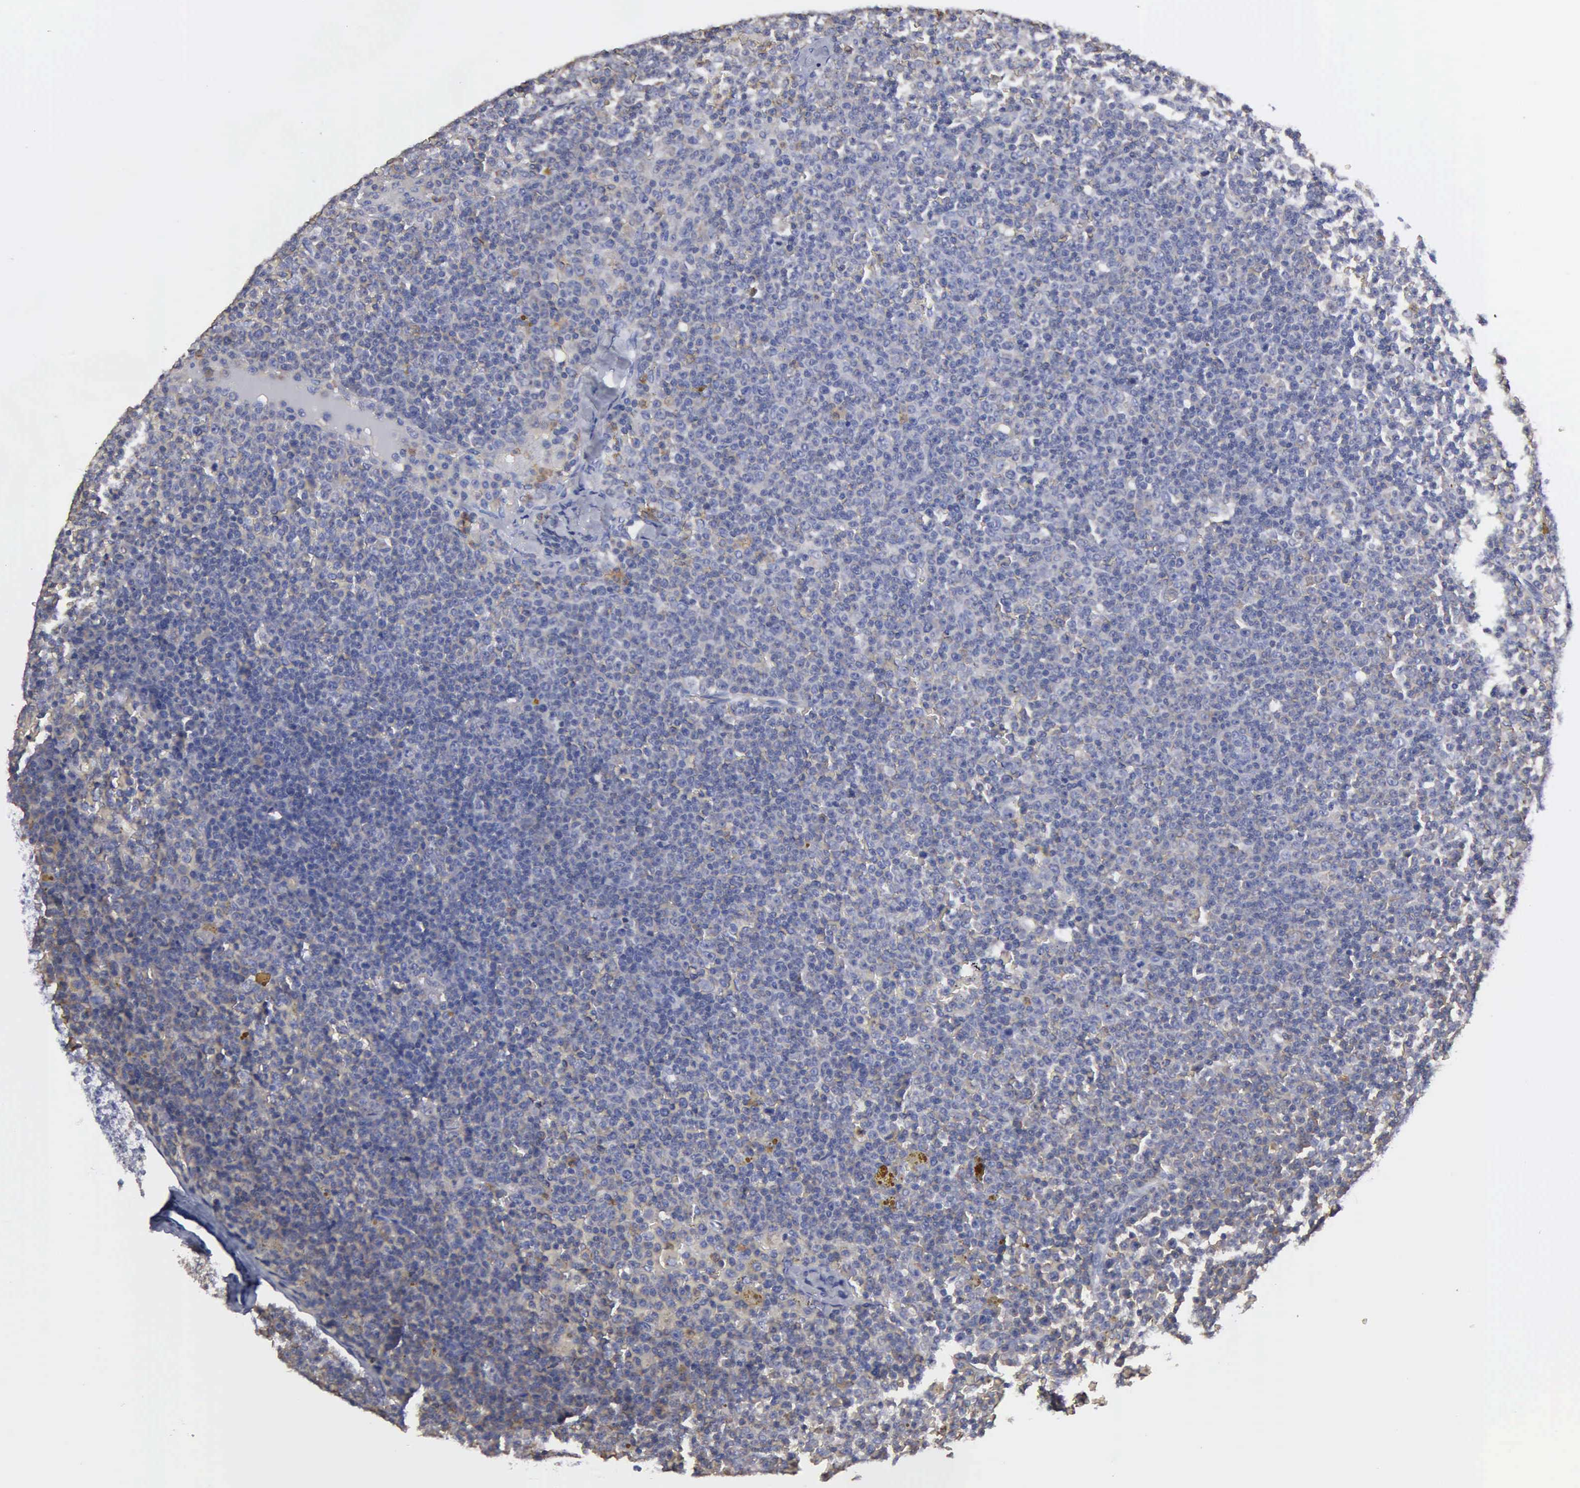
{"staining": {"intensity": "negative", "quantity": "none", "location": "none"}, "tissue": "lymphoma", "cell_type": "Tumor cells", "image_type": "cancer", "snomed": [{"axis": "morphology", "description": "Malignant lymphoma, non-Hodgkin's type, Low grade"}, {"axis": "topography", "description": "Lymph node"}], "caption": "Histopathology image shows no significant protein expression in tumor cells of lymphoma.", "gene": "G6PD", "patient": {"sex": "male", "age": 50}}